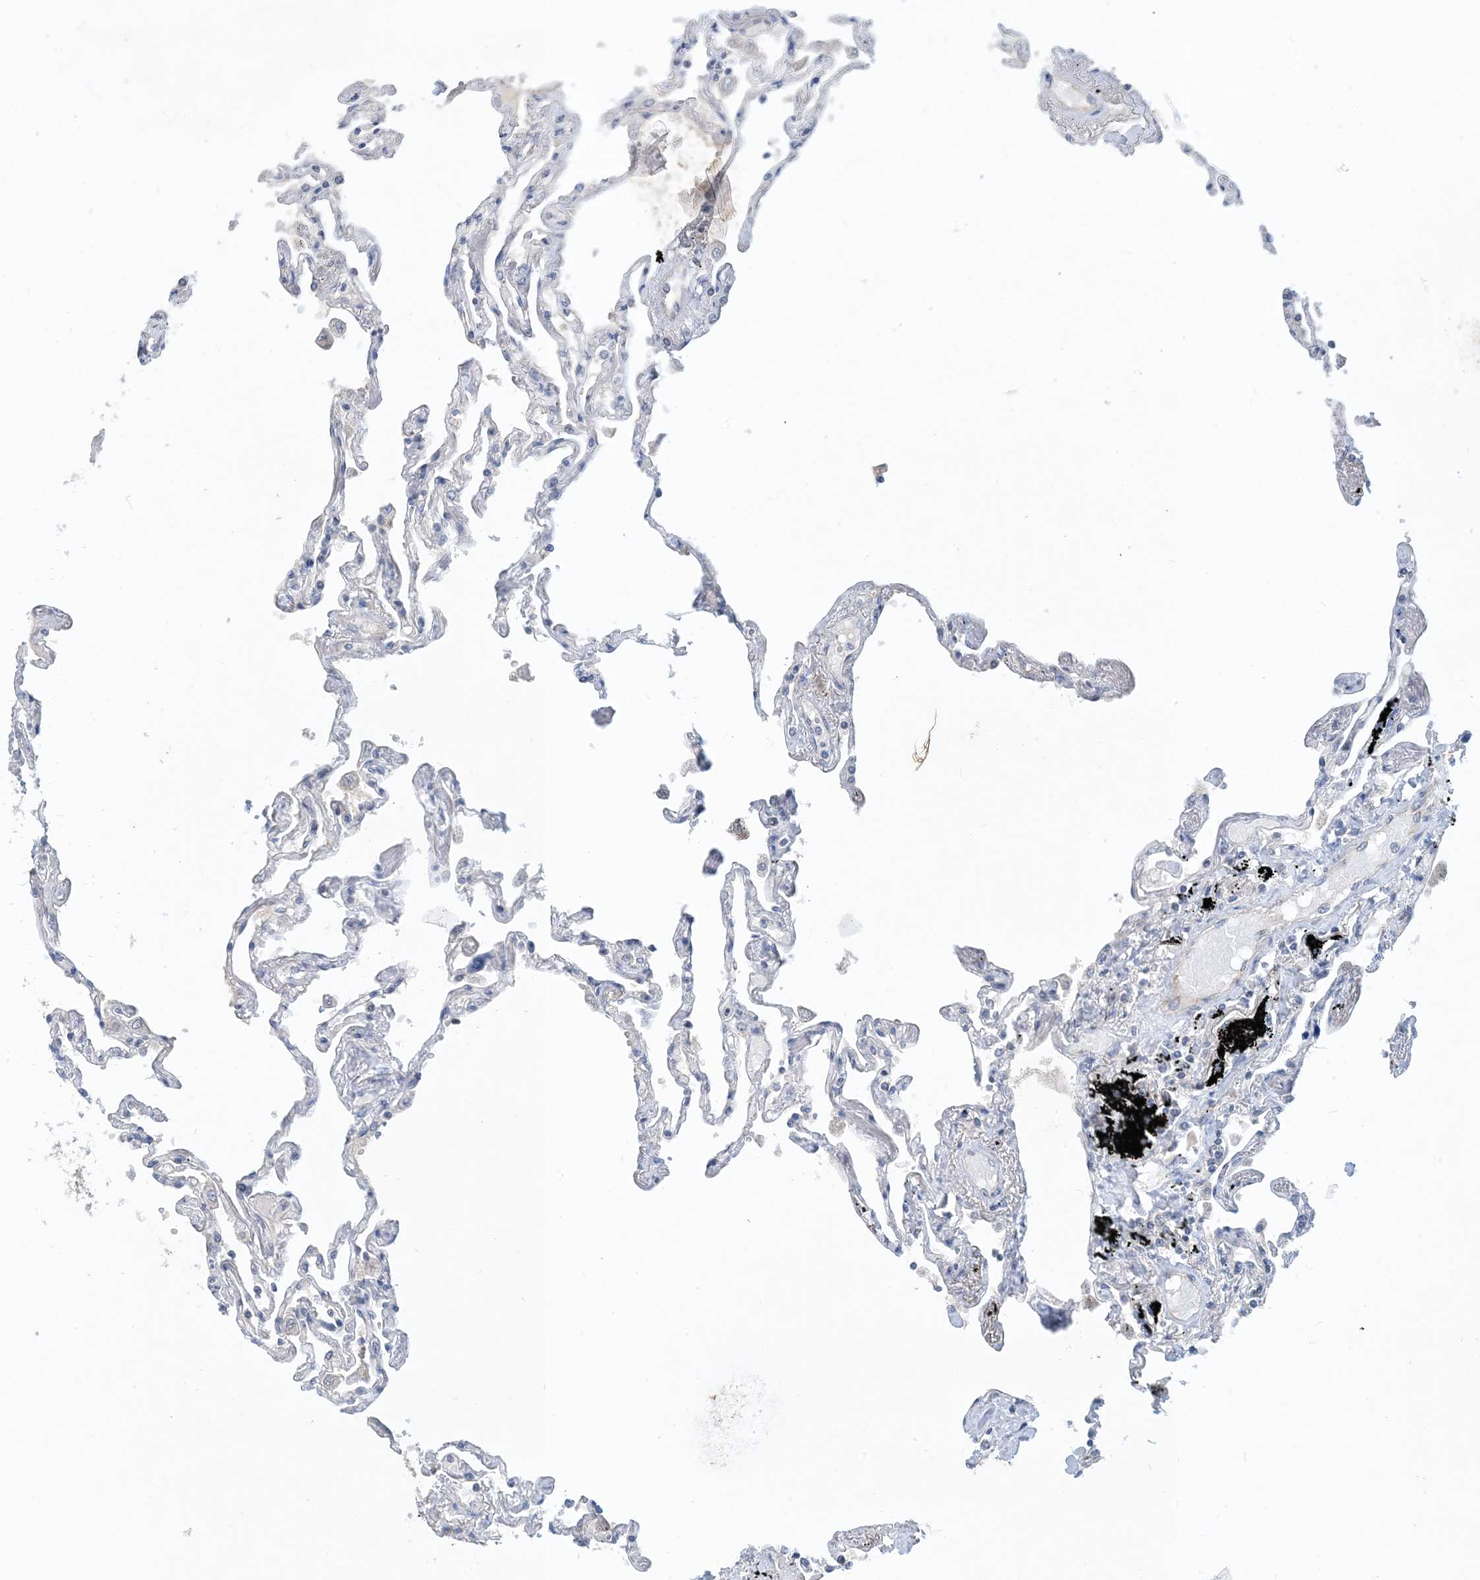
{"staining": {"intensity": "negative", "quantity": "none", "location": "none"}, "tissue": "lung", "cell_type": "Alveolar cells", "image_type": "normal", "snomed": [{"axis": "morphology", "description": "Normal tissue, NOS"}, {"axis": "topography", "description": "Lung"}], "caption": "Lung was stained to show a protein in brown. There is no significant positivity in alveolar cells. (DAB immunohistochemistry, high magnification).", "gene": "TINAG", "patient": {"sex": "female", "age": 67}}